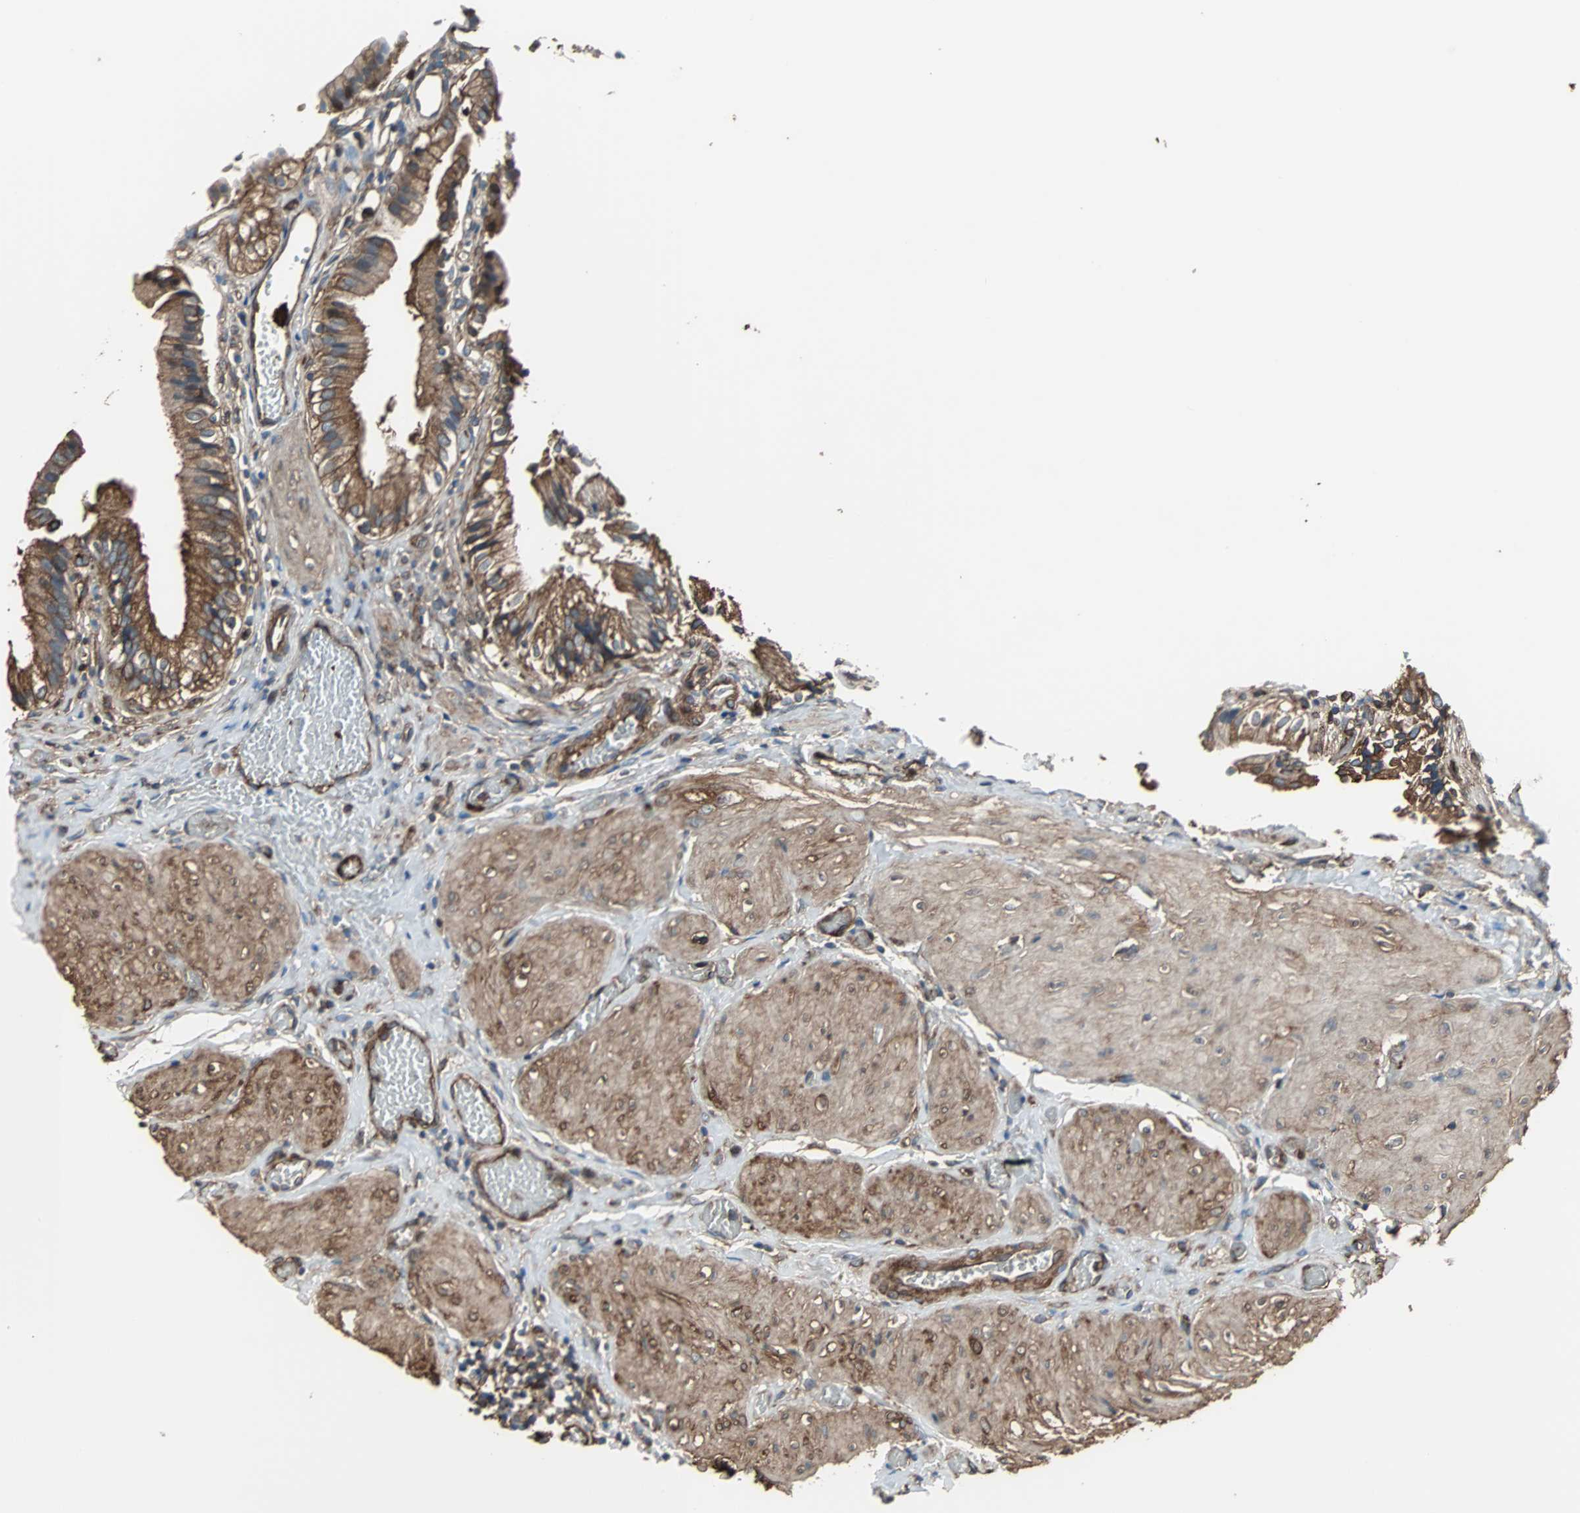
{"staining": {"intensity": "strong", "quantity": ">75%", "location": "cytoplasmic/membranous"}, "tissue": "gallbladder", "cell_type": "Glandular cells", "image_type": "normal", "snomed": [{"axis": "morphology", "description": "Normal tissue, NOS"}, {"axis": "topography", "description": "Gallbladder"}], "caption": "This is a photomicrograph of IHC staining of unremarkable gallbladder, which shows strong staining in the cytoplasmic/membranous of glandular cells.", "gene": "ACTN1", "patient": {"sex": "male", "age": 65}}